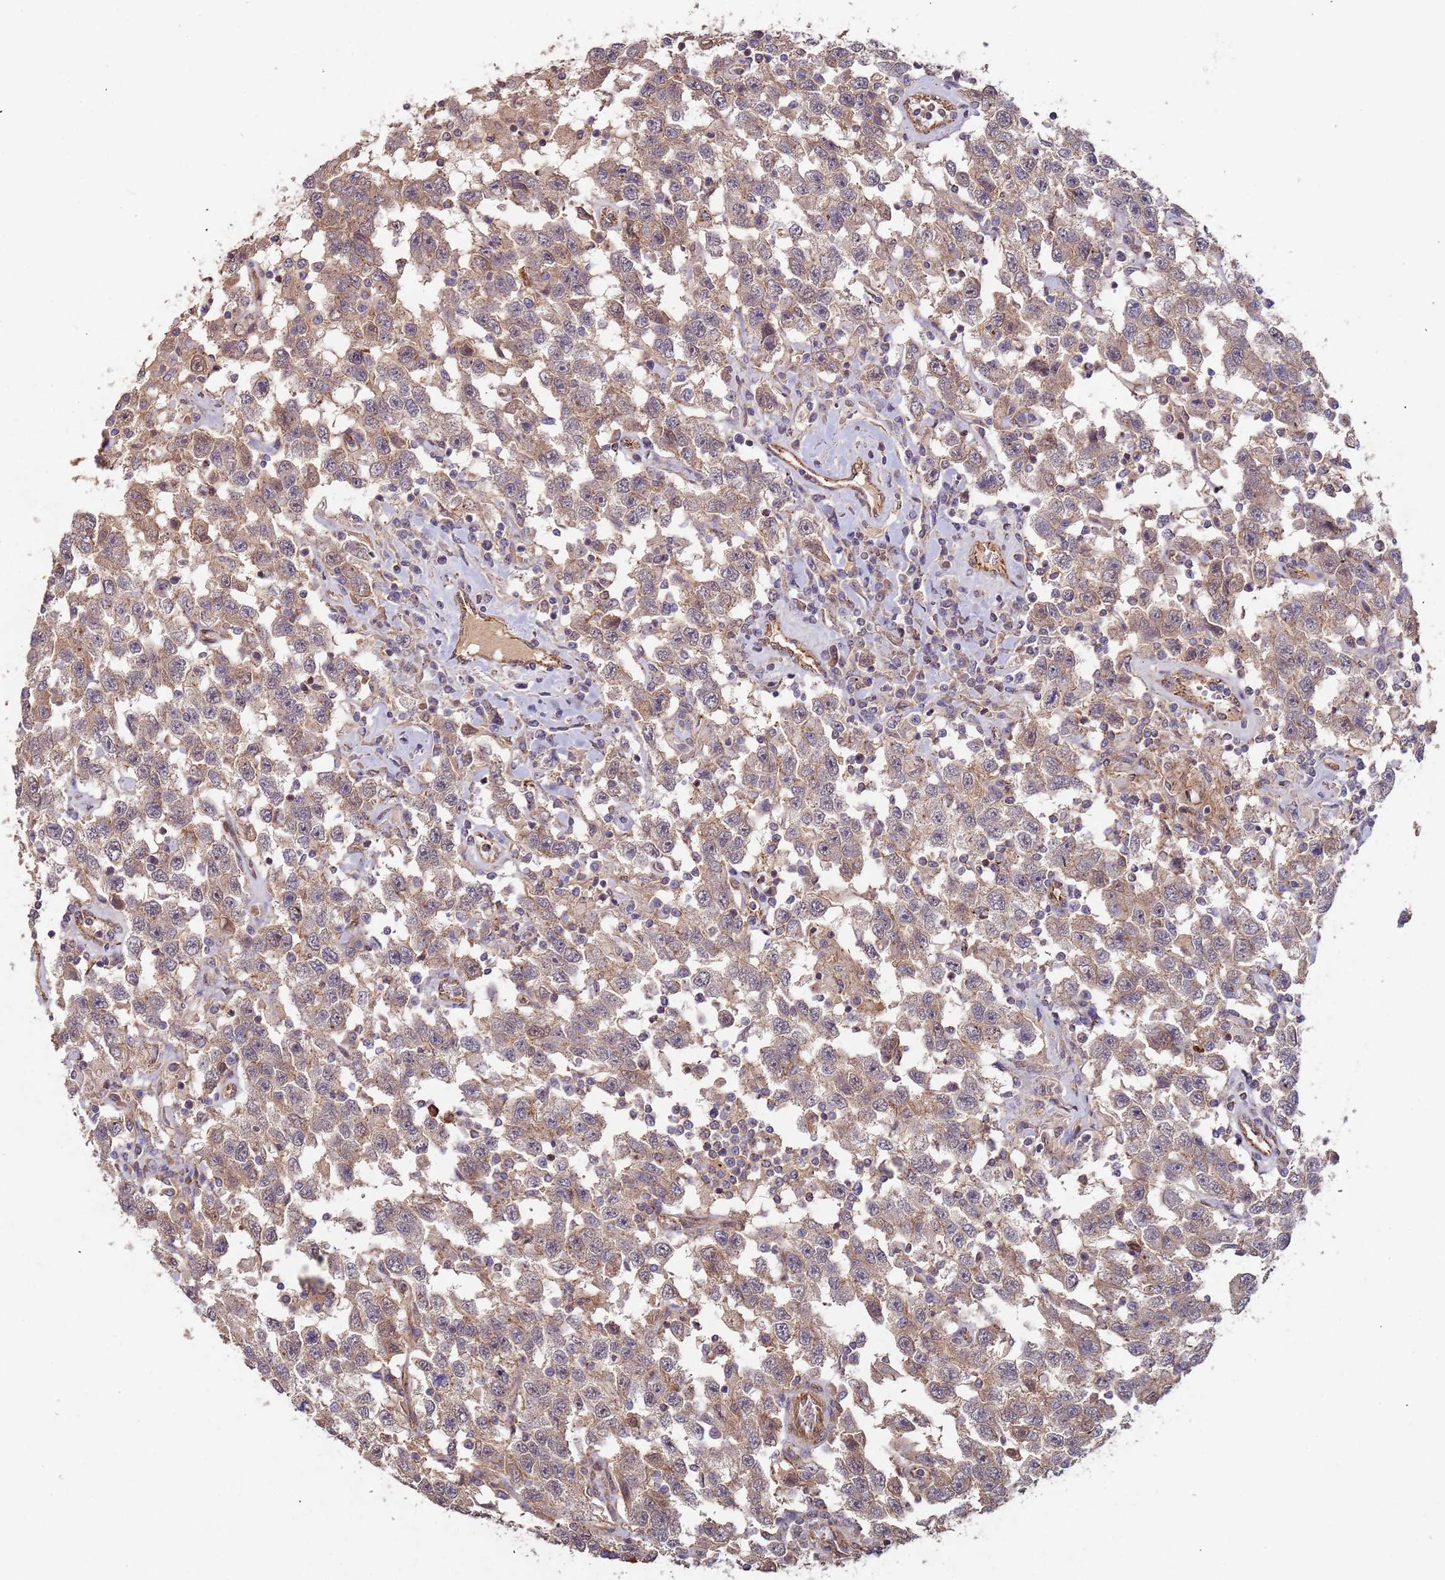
{"staining": {"intensity": "weak", "quantity": "<25%", "location": "cytoplasmic/membranous"}, "tissue": "testis cancer", "cell_type": "Tumor cells", "image_type": "cancer", "snomed": [{"axis": "morphology", "description": "Seminoma, NOS"}, {"axis": "topography", "description": "Testis"}], "caption": "Seminoma (testis) stained for a protein using IHC displays no expression tumor cells.", "gene": "KANSL1L", "patient": {"sex": "male", "age": 41}}